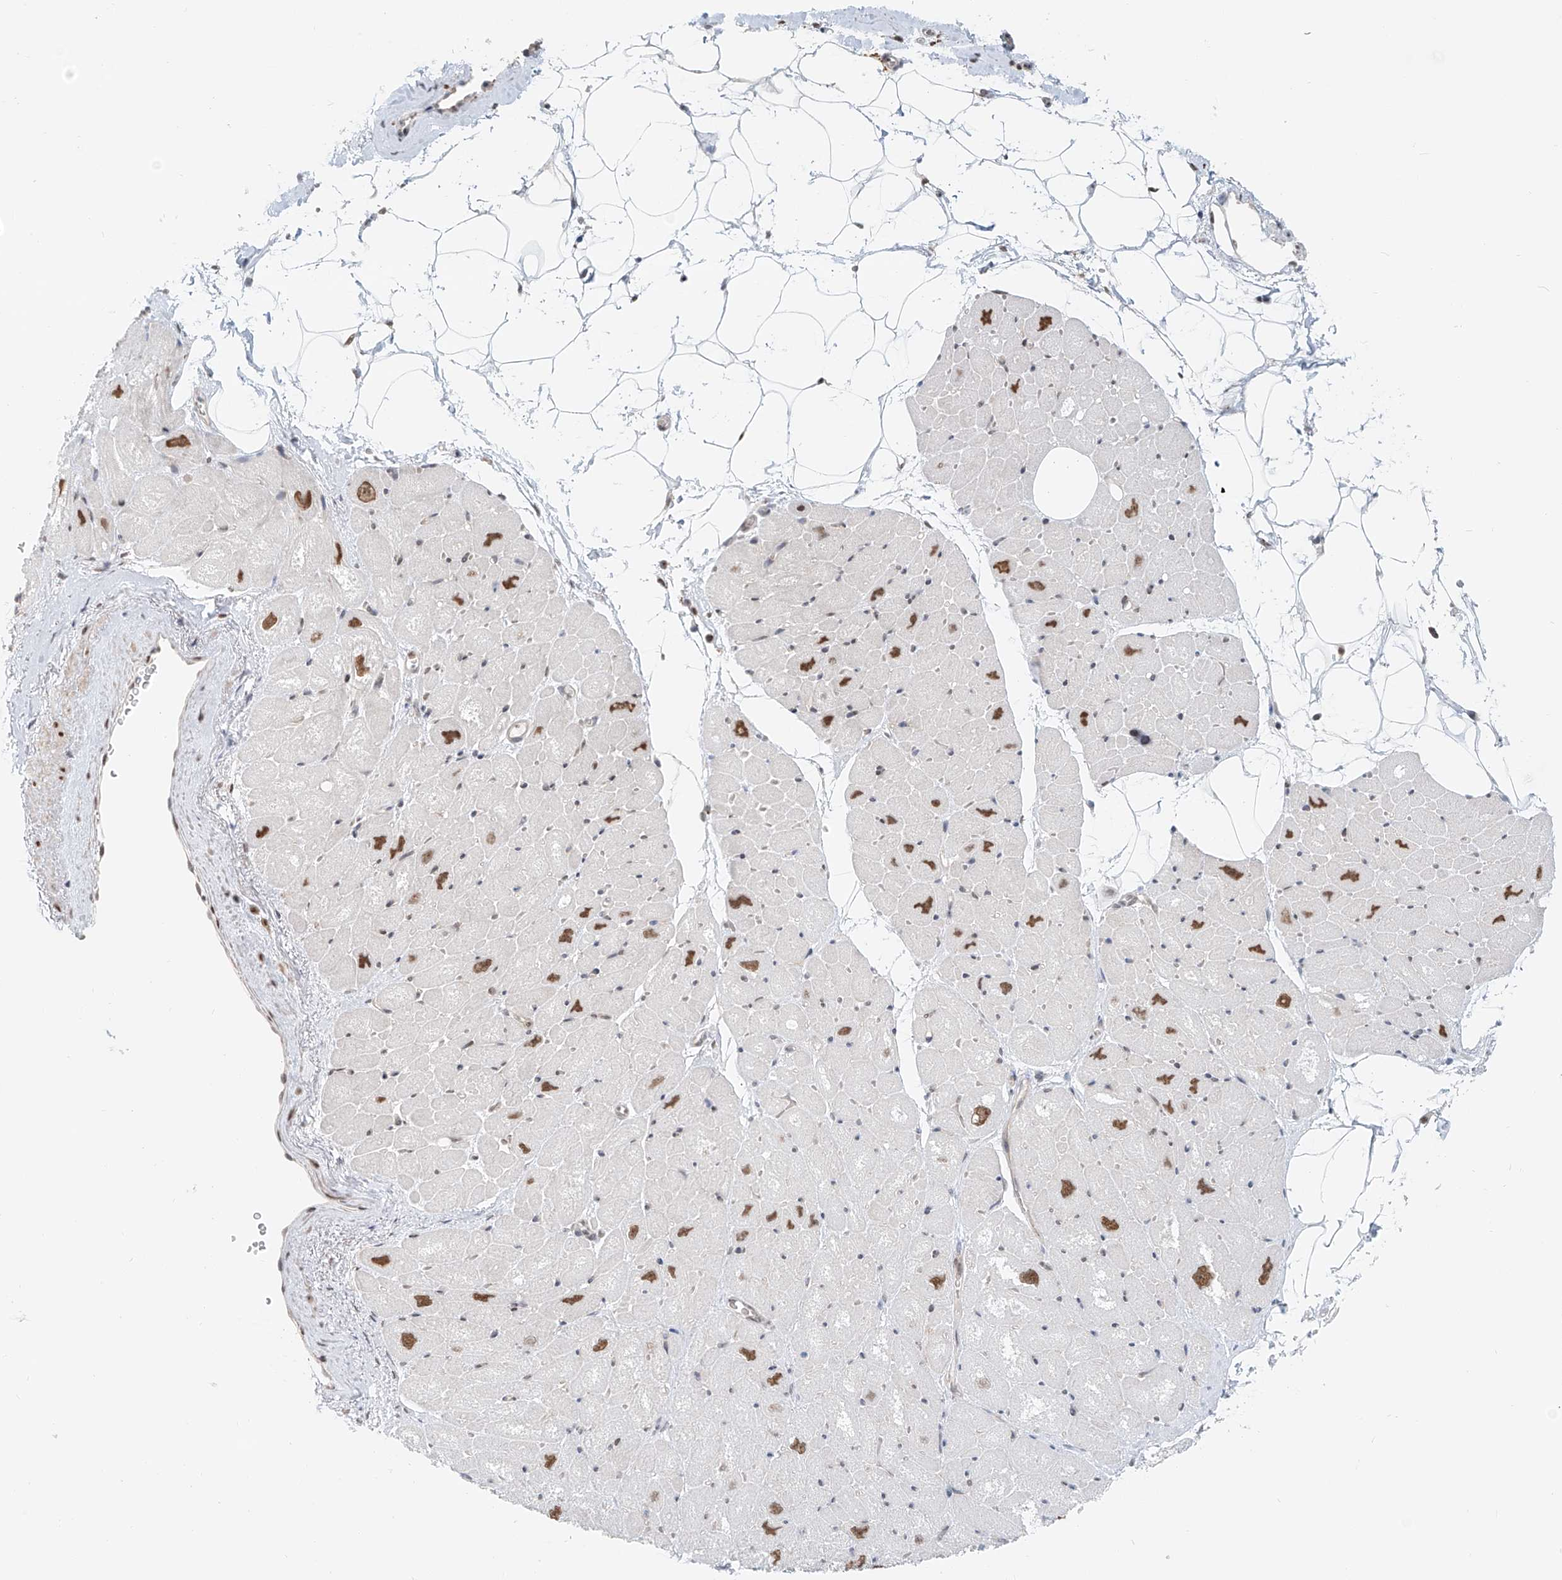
{"staining": {"intensity": "moderate", "quantity": "<25%", "location": "nuclear"}, "tissue": "heart muscle", "cell_type": "Cardiomyocytes", "image_type": "normal", "snomed": [{"axis": "morphology", "description": "Normal tissue, NOS"}, {"axis": "topography", "description": "Heart"}], "caption": "Immunohistochemistry (IHC) histopathology image of unremarkable heart muscle: heart muscle stained using immunohistochemistry demonstrates low levels of moderate protein expression localized specifically in the nuclear of cardiomyocytes, appearing as a nuclear brown color.", "gene": "SASH1", "patient": {"sex": "male", "age": 50}}